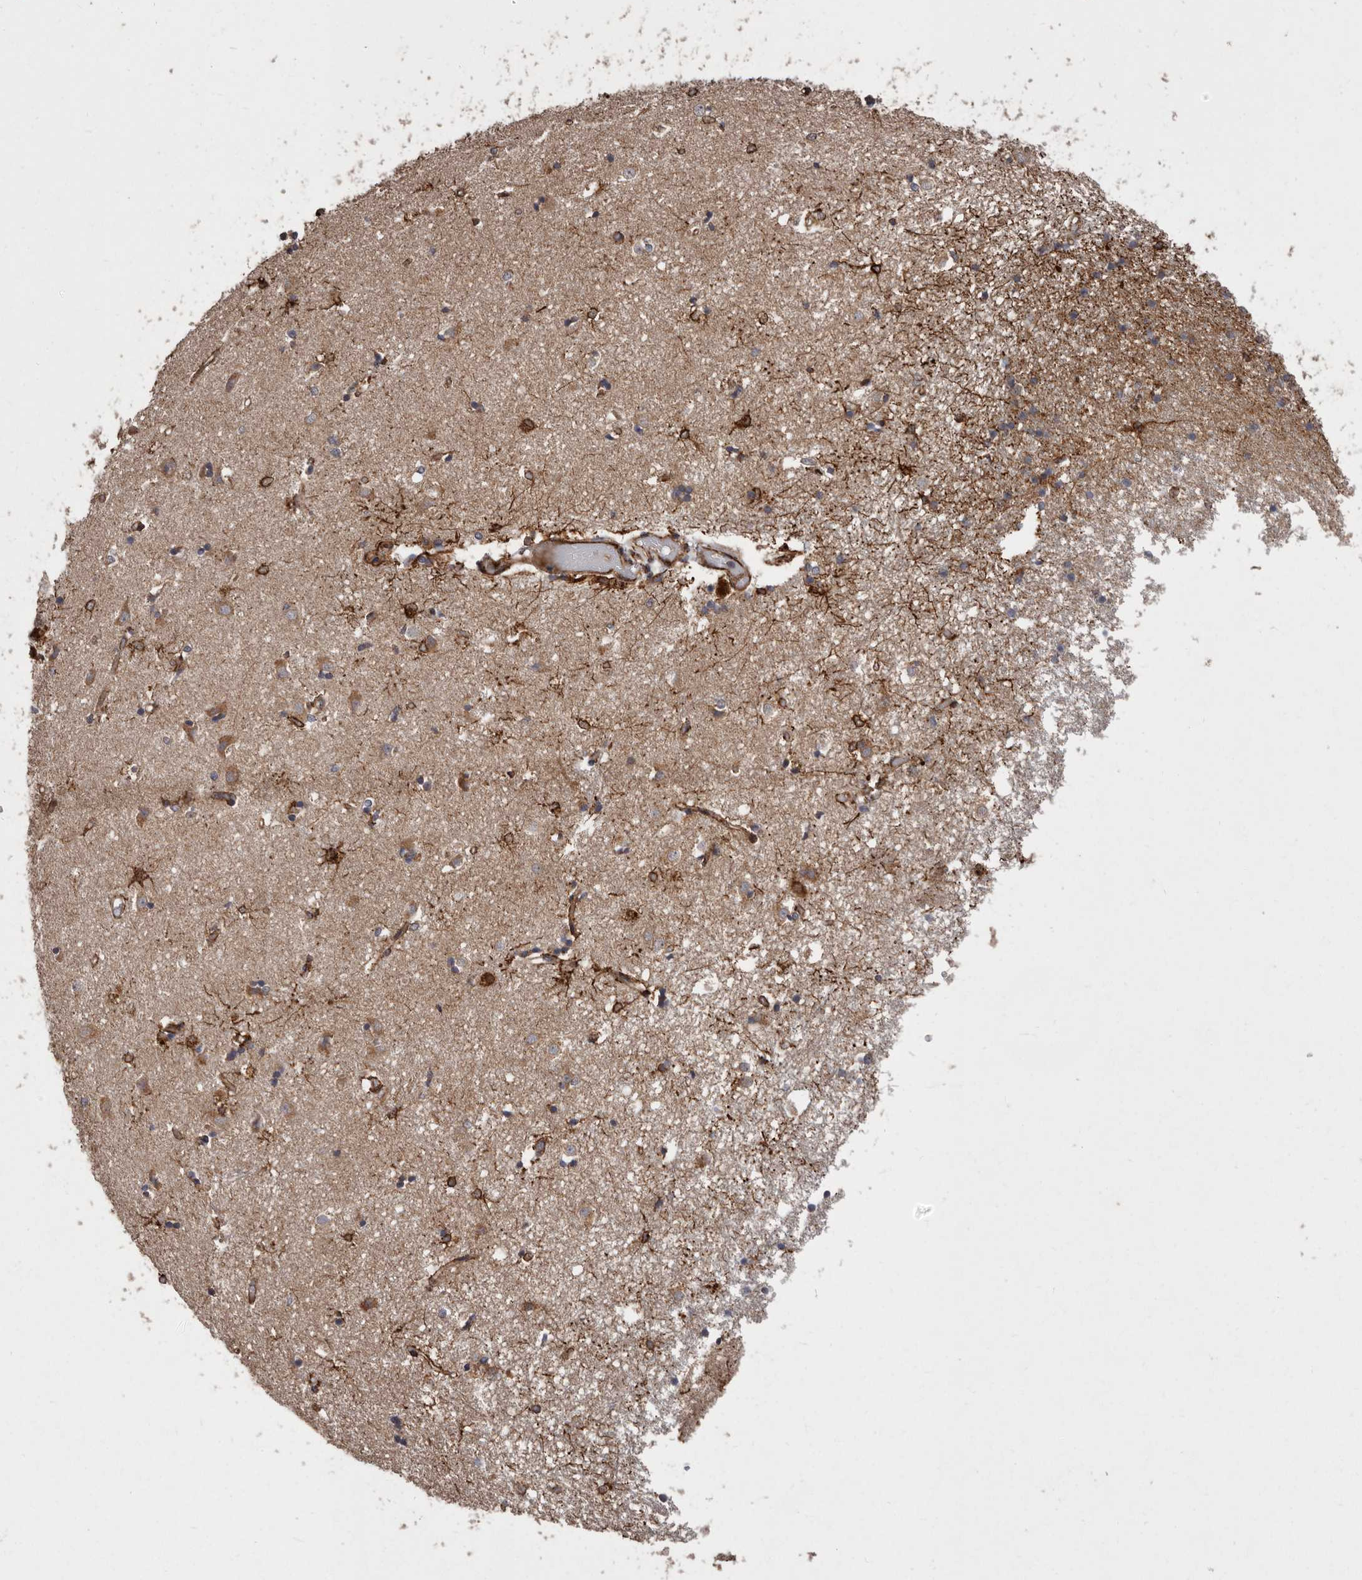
{"staining": {"intensity": "strong", "quantity": "25%-75%", "location": "cytoplasmic/membranous"}, "tissue": "caudate", "cell_type": "Glial cells", "image_type": "normal", "snomed": [{"axis": "morphology", "description": "Normal tissue, NOS"}, {"axis": "topography", "description": "Lateral ventricle wall"}], "caption": "Strong cytoplasmic/membranous positivity for a protein is identified in about 25%-75% of glial cells of benign caudate using immunohistochemistry (IHC).", "gene": "FLAD1", "patient": {"sex": "male", "age": 45}}